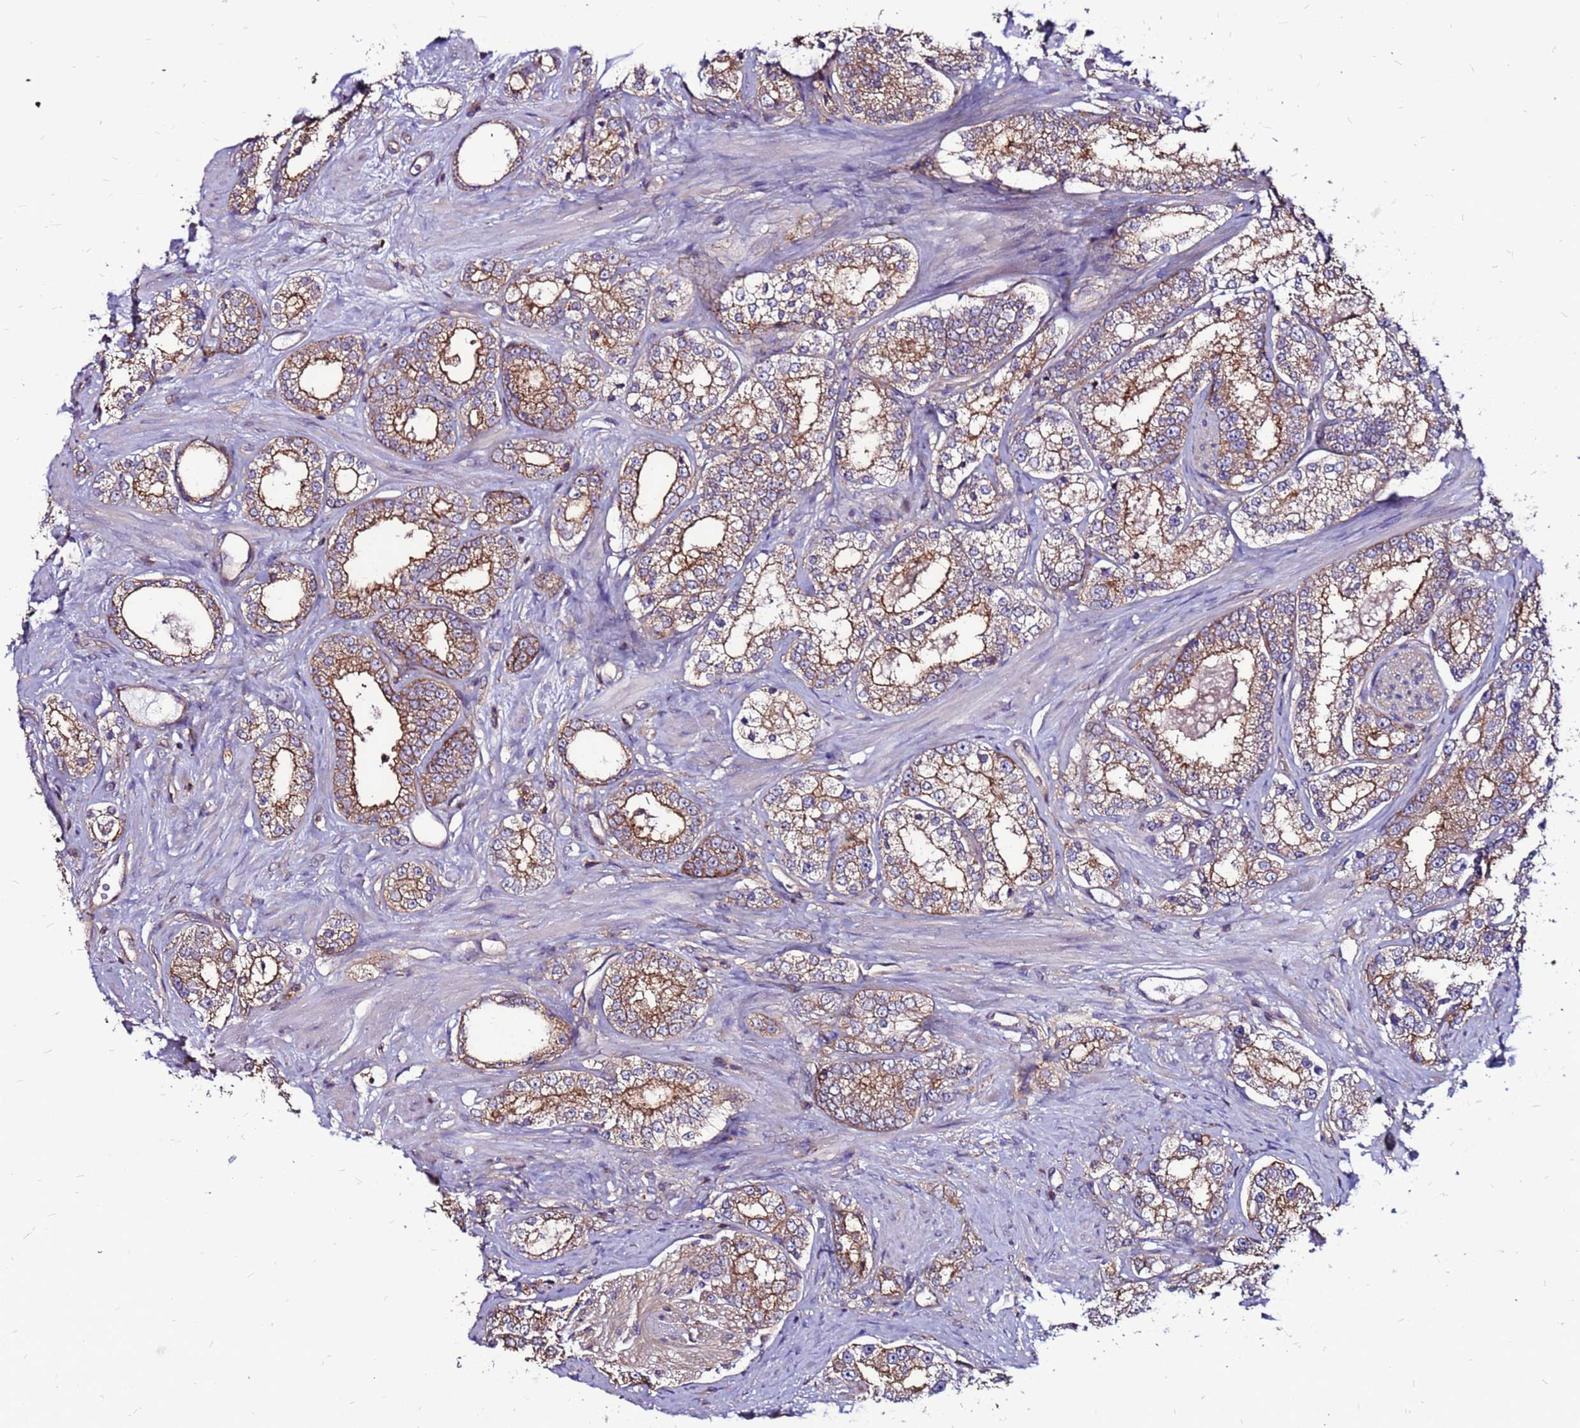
{"staining": {"intensity": "moderate", "quantity": ">75%", "location": "cytoplasmic/membranous"}, "tissue": "prostate cancer", "cell_type": "Tumor cells", "image_type": "cancer", "snomed": [{"axis": "morphology", "description": "Normal tissue, NOS"}, {"axis": "morphology", "description": "Adenocarcinoma, High grade"}, {"axis": "topography", "description": "Prostate"}], "caption": "Brown immunohistochemical staining in prostate cancer (adenocarcinoma (high-grade)) demonstrates moderate cytoplasmic/membranous positivity in about >75% of tumor cells. The staining is performed using DAB (3,3'-diaminobenzidine) brown chromogen to label protein expression. The nuclei are counter-stained blue using hematoxylin.", "gene": "NRN1L", "patient": {"sex": "male", "age": 83}}